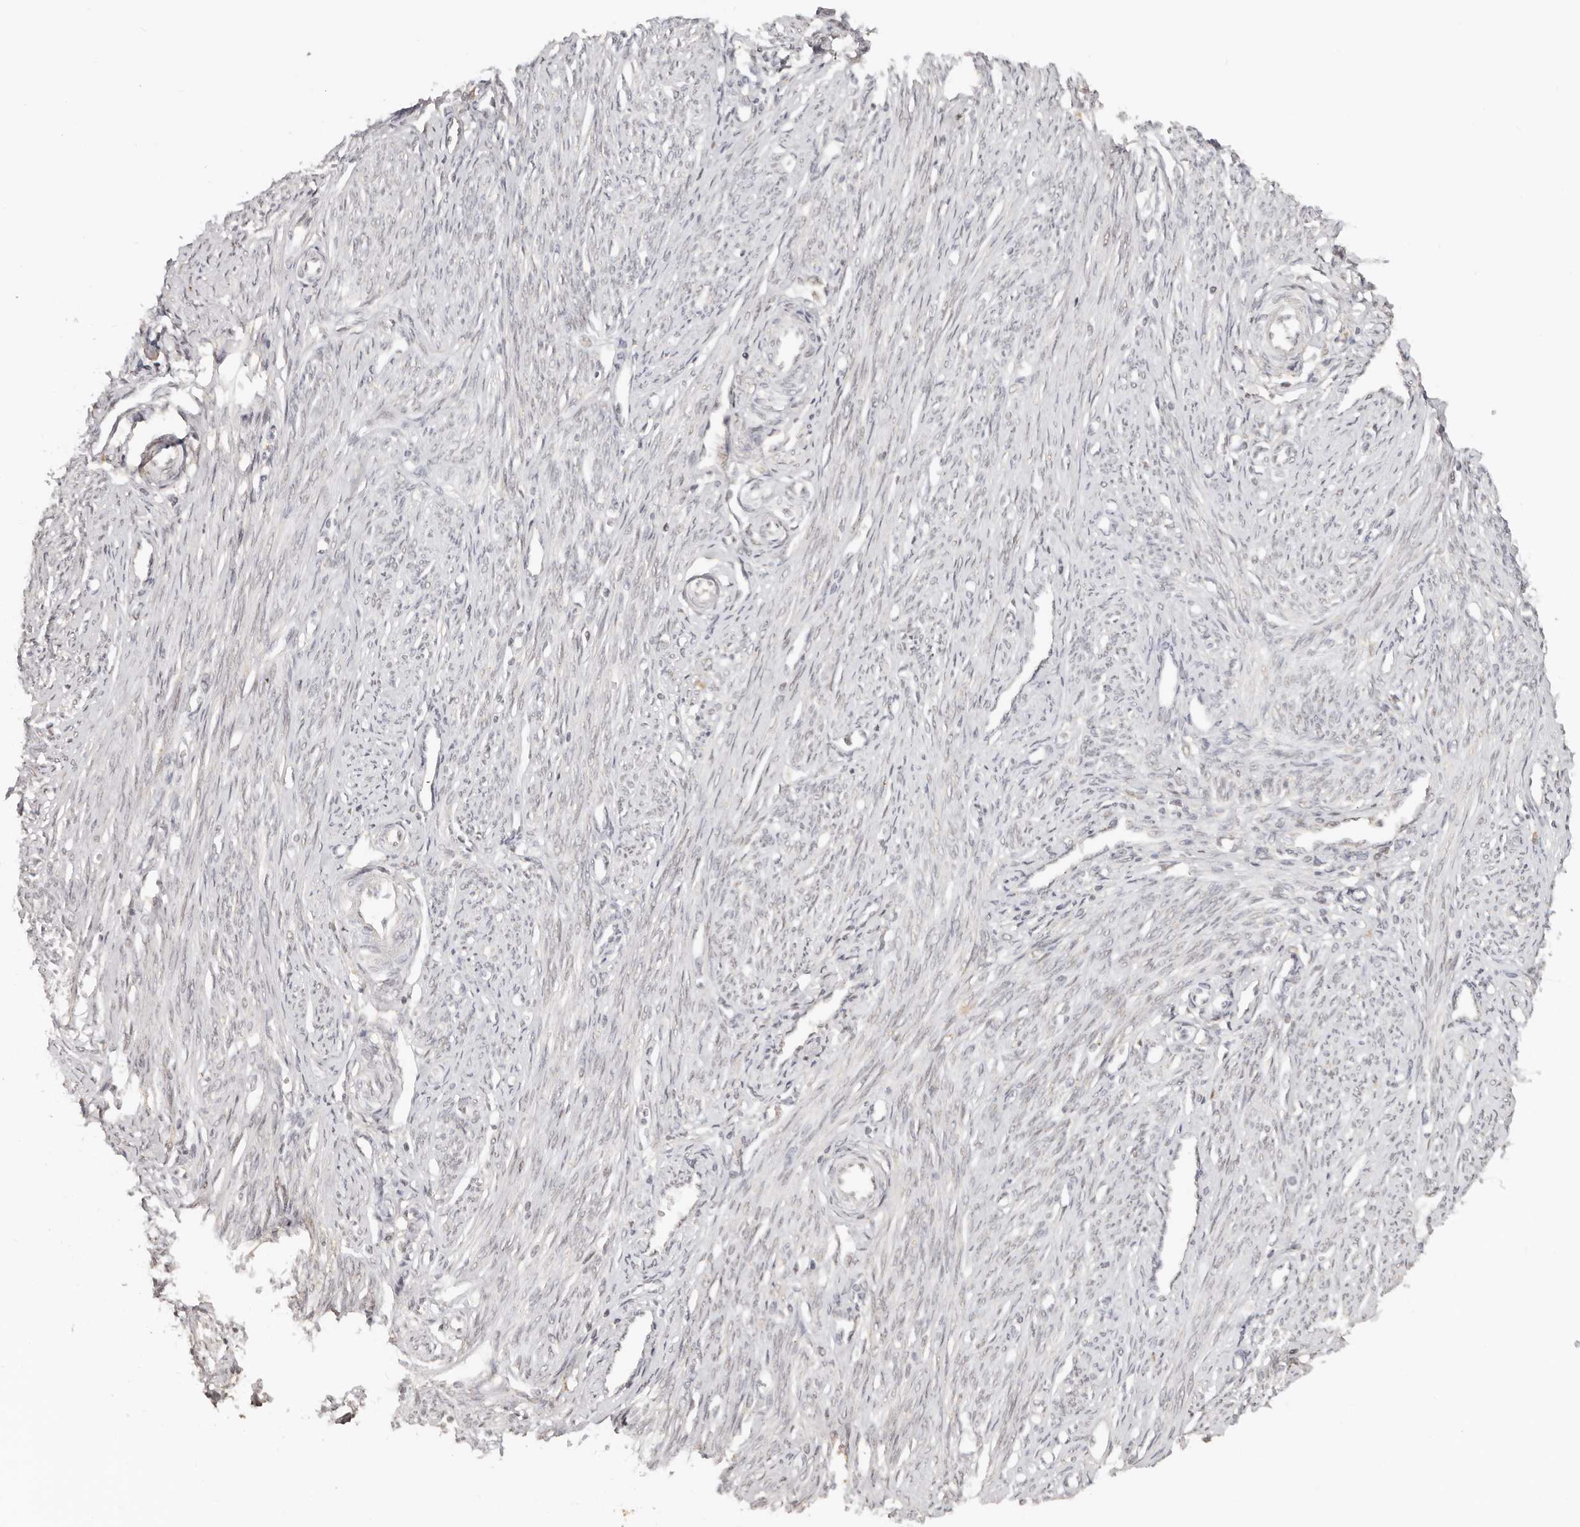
{"staining": {"intensity": "negative", "quantity": "none", "location": "none"}, "tissue": "endometrium", "cell_type": "Cells in endometrial stroma", "image_type": "normal", "snomed": [{"axis": "morphology", "description": "Normal tissue, NOS"}, {"axis": "topography", "description": "Endometrium"}], "caption": "A photomicrograph of human endometrium is negative for staining in cells in endometrial stroma. (Stains: DAB (3,3'-diaminobenzidine) immunohistochemistry with hematoxylin counter stain, Microscopy: brightfield microscopy at high magnification).", "gene": "SEC14L1", "patient": {"sex": "female", "age": 56}}